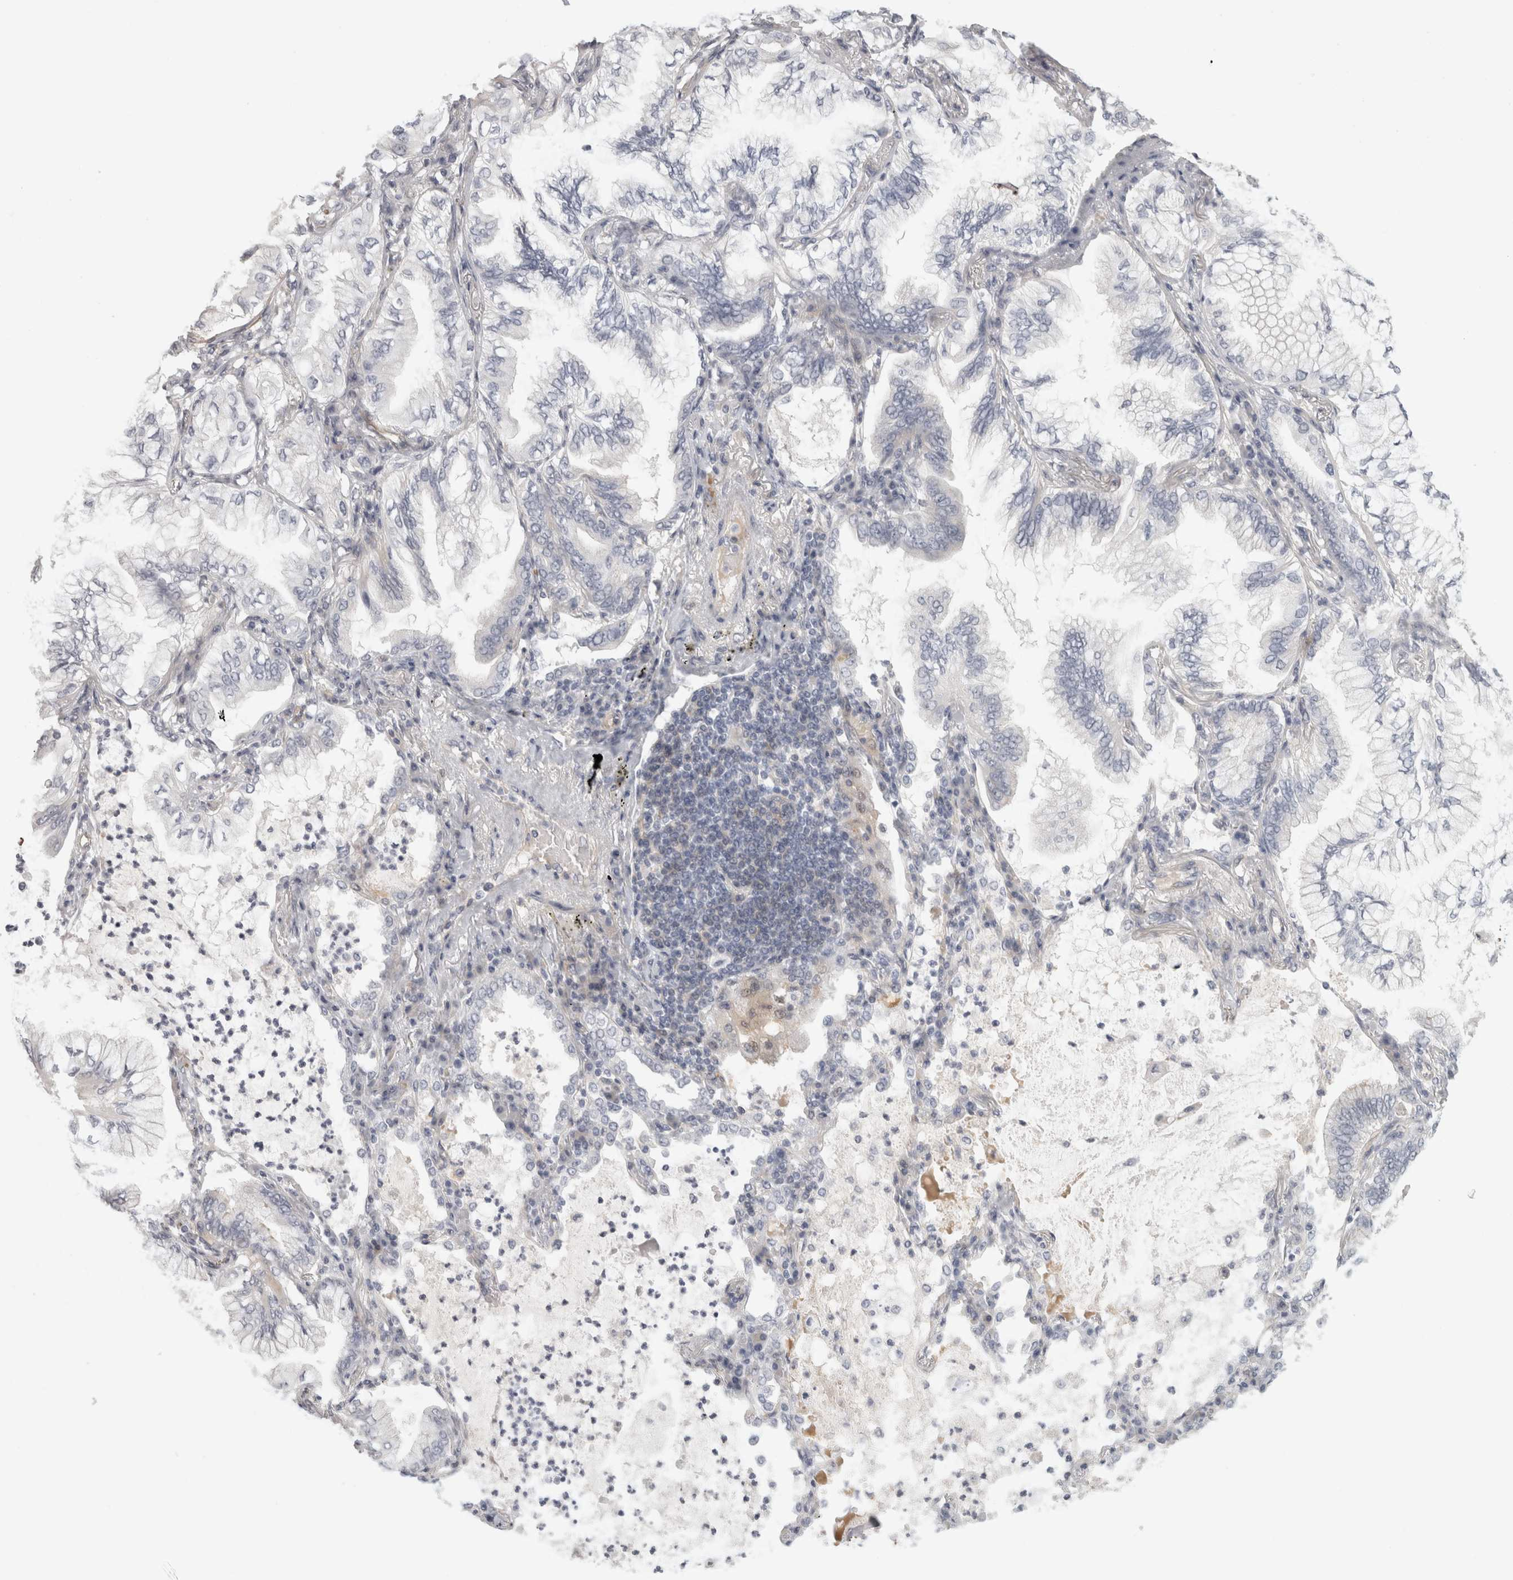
{"staining": {"intensity": "negative", "quantity": "none", "location": "none"}, "tissue": "lung cancer", "cell_type": "Tumor cells", "image_type": "cancer", "snomed": [{"axis": "morphology", "description": "Adenocarcinoma, NOS"}, {"axis": "topography", "description": "Lung"}], "caption": "An immunohistochemistry (IHC) micrograph of lung adenocarcinoma is shown. There is no staining in tumor cells of lung adenocarcinoma.", "gene": "FBLIM1", "patient": {"sex": "female", "age": 70}}